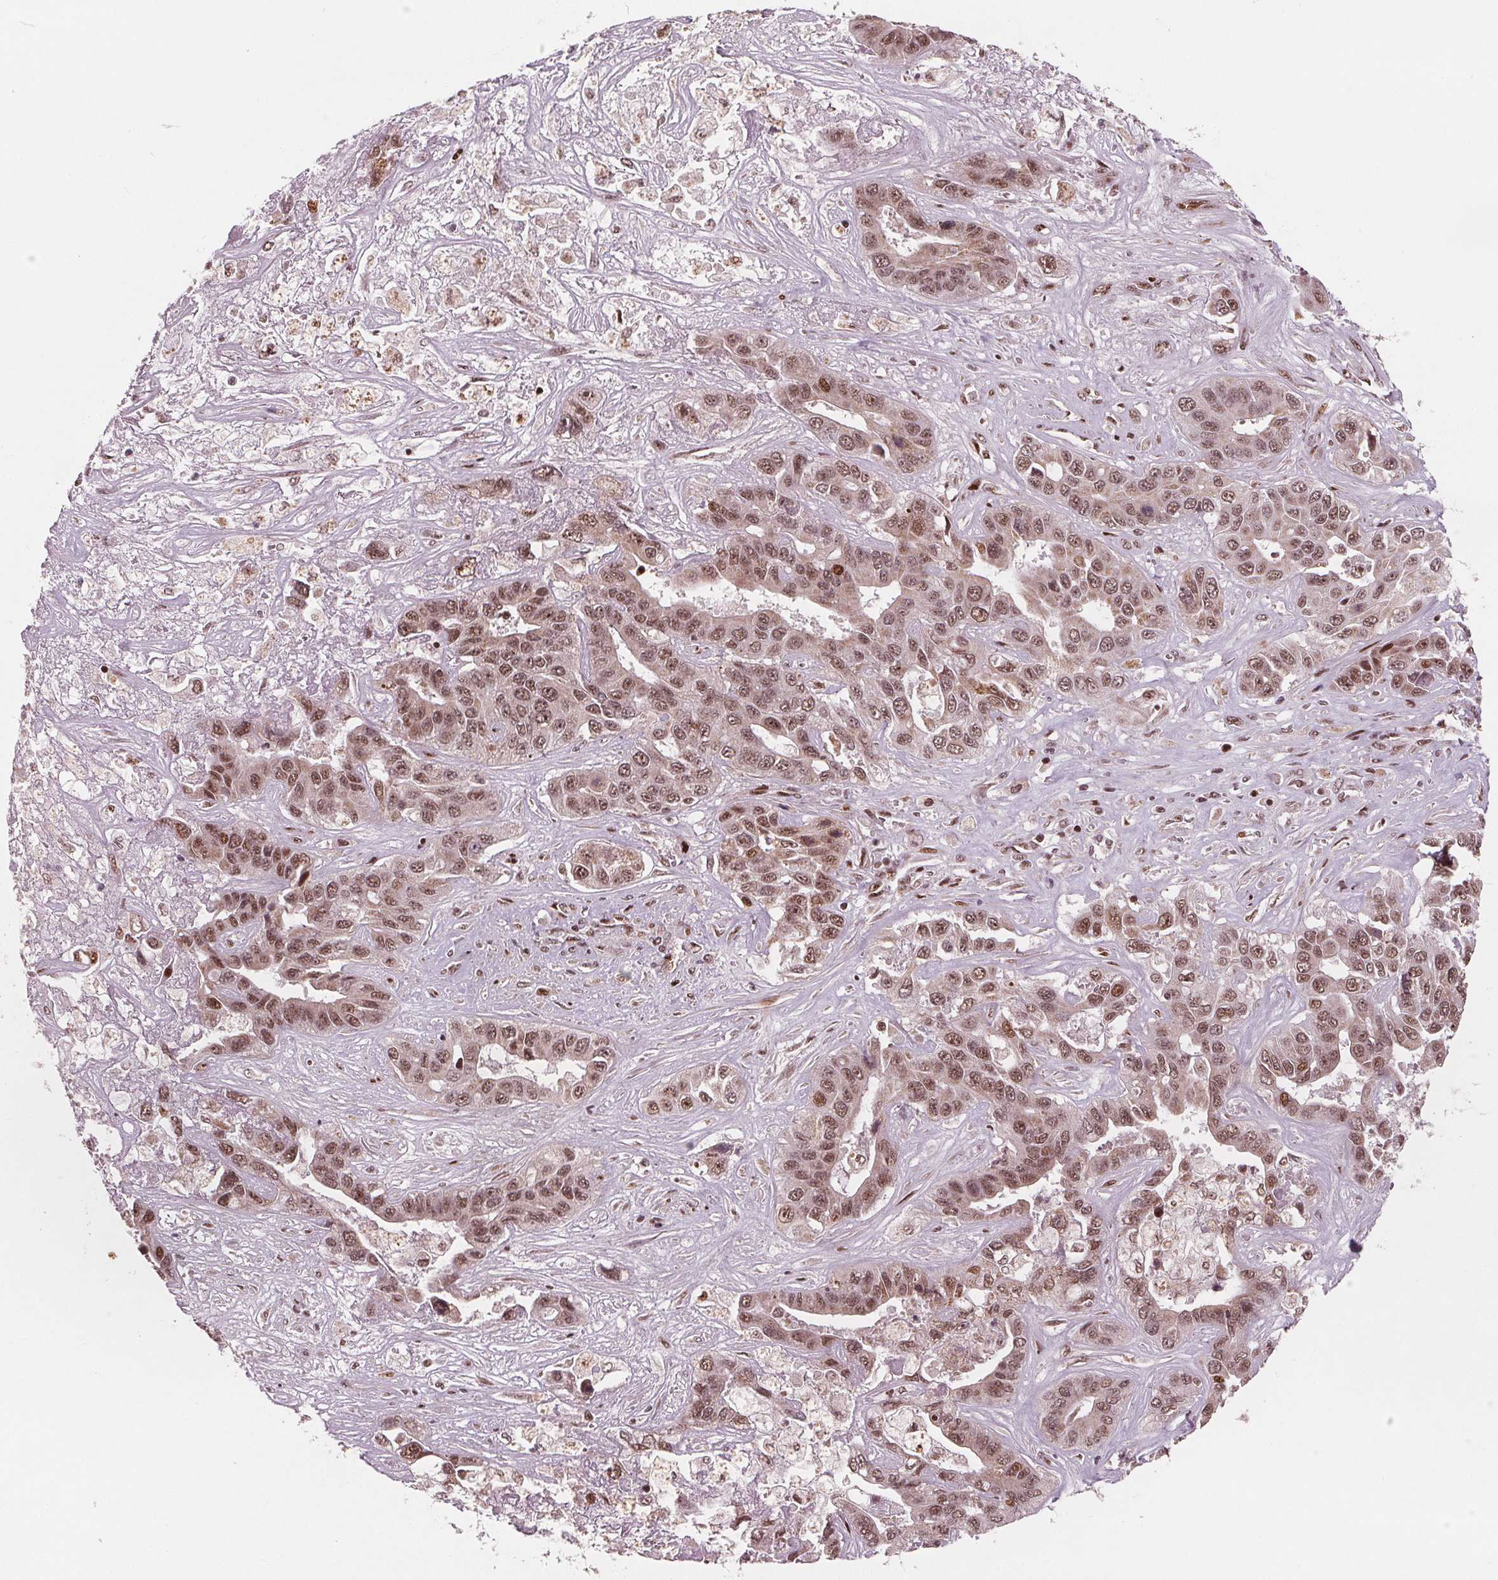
{"staining": {"intensity": "moderate", "quantity": ">75%", "location": "nuclear"}, "tissue": "liver cancer", "cell_type": "Tumor cells", "image_type": "cancer", "snomed": [{"axis": "morphology", "description": "Cholangiocarcinoma"}, {"axis": "topography", "description": "Liver"}], "caption": "Approximately >75% of tumor cells in liver cancer reveal moderate nuclear protein staining as visualized by brown immunohistochemical staining.", "gene": "SNRNP35", "patient": {"sex": "female", "age": 52}}